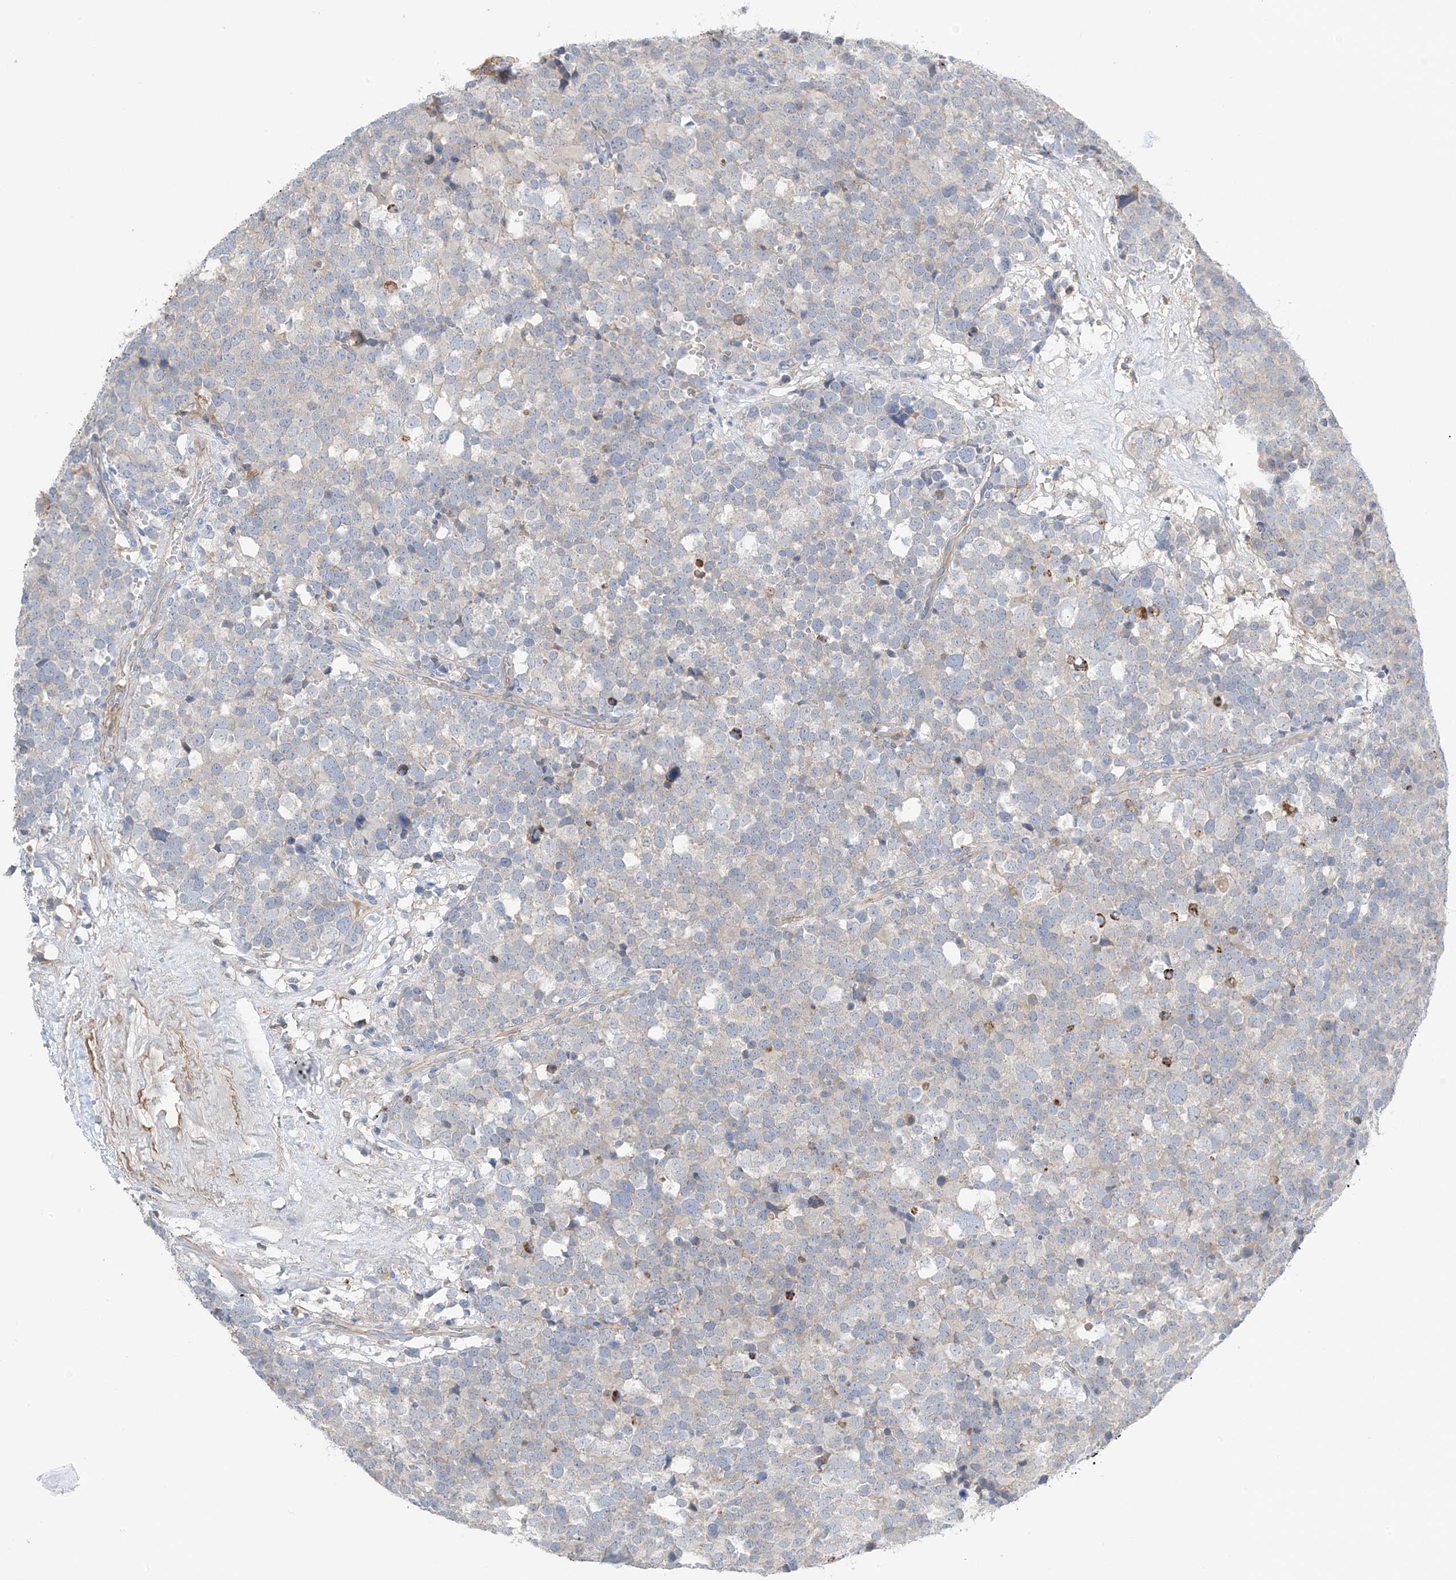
{"staining": {"intensity": "negative", "quantity": "none", "location": "none"}, "tissue": "testis cancer", "cell_type": "Tumor cells", "image_type": "cancer", "snomed": [{"axis": "morphology", "description": "Seminoma, NOS"}, {"axis": "topography", "description": "Testis"}], "caption": "Image shows no protein expression in tumor cells of seminoma (testis) tissue.", "gene": "NALCN", "patient": {"sex": "male", "age": 71}}